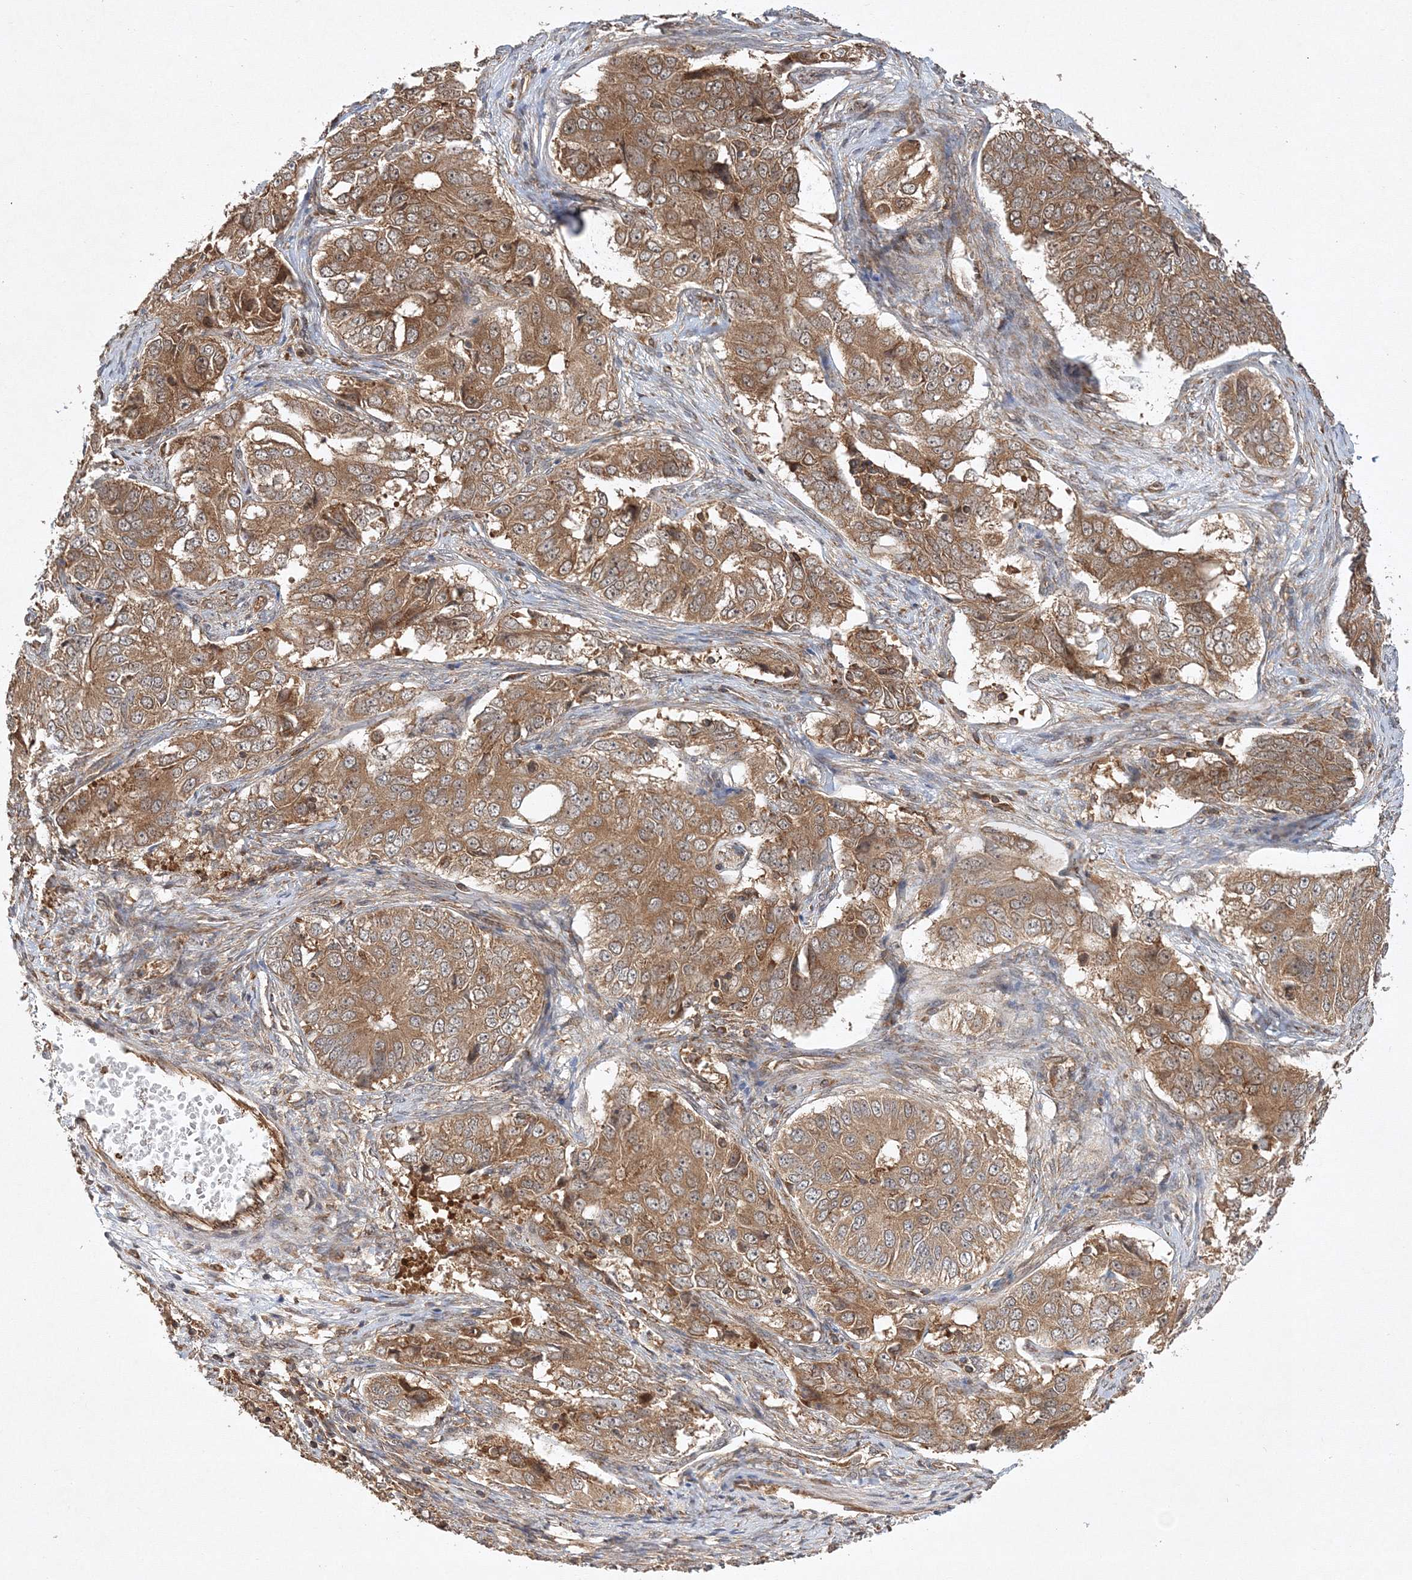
{"staining": {"intensity": "moderate", "quantity": ">75%", "location": "cytoplasmic/membranous"}, "tissue": "ovarian cancer", "cell_type": "Tumor cells", "image_type": "cancer", "snomed": [{"axis": "morphology", "description": "Carcinoma, endometroid"}, {"axis": "topography", "description": "Ovary"}], "caption": "Immunohistochemistry (DAB (3,3'-diaminobenzidine)) staining of ovarian endometroid carcinoma reveals moderate cytoplasmic/membranous protein staining in approximately >75% of tumor cells. (DAB (3,3'-diaminobenzidine) IHC with brightfield microscopy, high magnification).", "gene": "WDR37", "patient": {"sex": "female", "age": 51}}